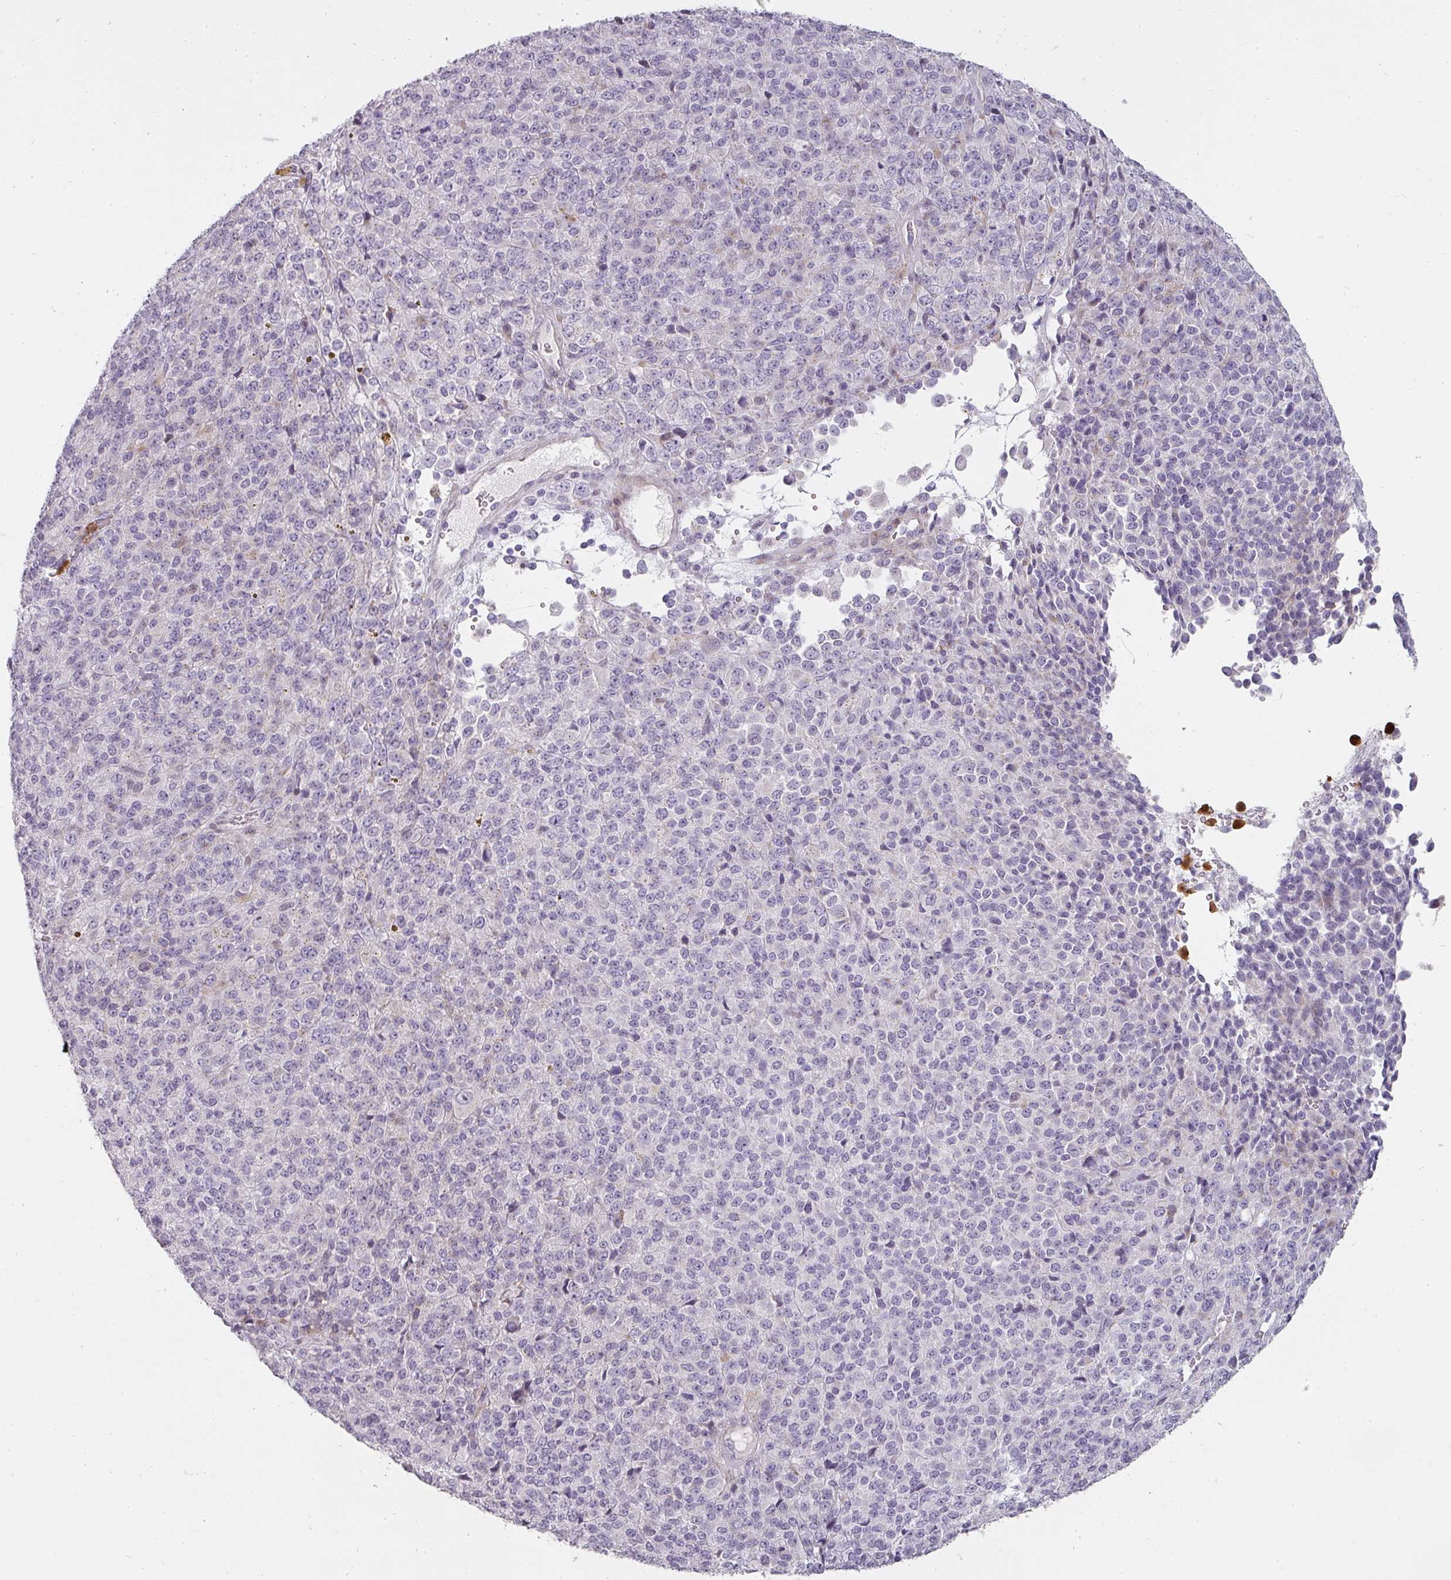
{"staining": {"intensity": "negative", "quantity": "none", "location": "none"}, "tissue": "melanoma", "cell_type": "Tumor cells", "image_type": "cancer", "snomed": [{"axis": "morphology", "description": "Malignant melanoma, Metastatic site"}, {"axis": "topography", "description": "Brain"}], "caption": "Immunohistochemistry (IHC) of melanoma demonstrates no expression in tumor cells. Nuclei are stained in blue.", "gene": "BIK", "patient": {"sex": "female", "age": 56}}